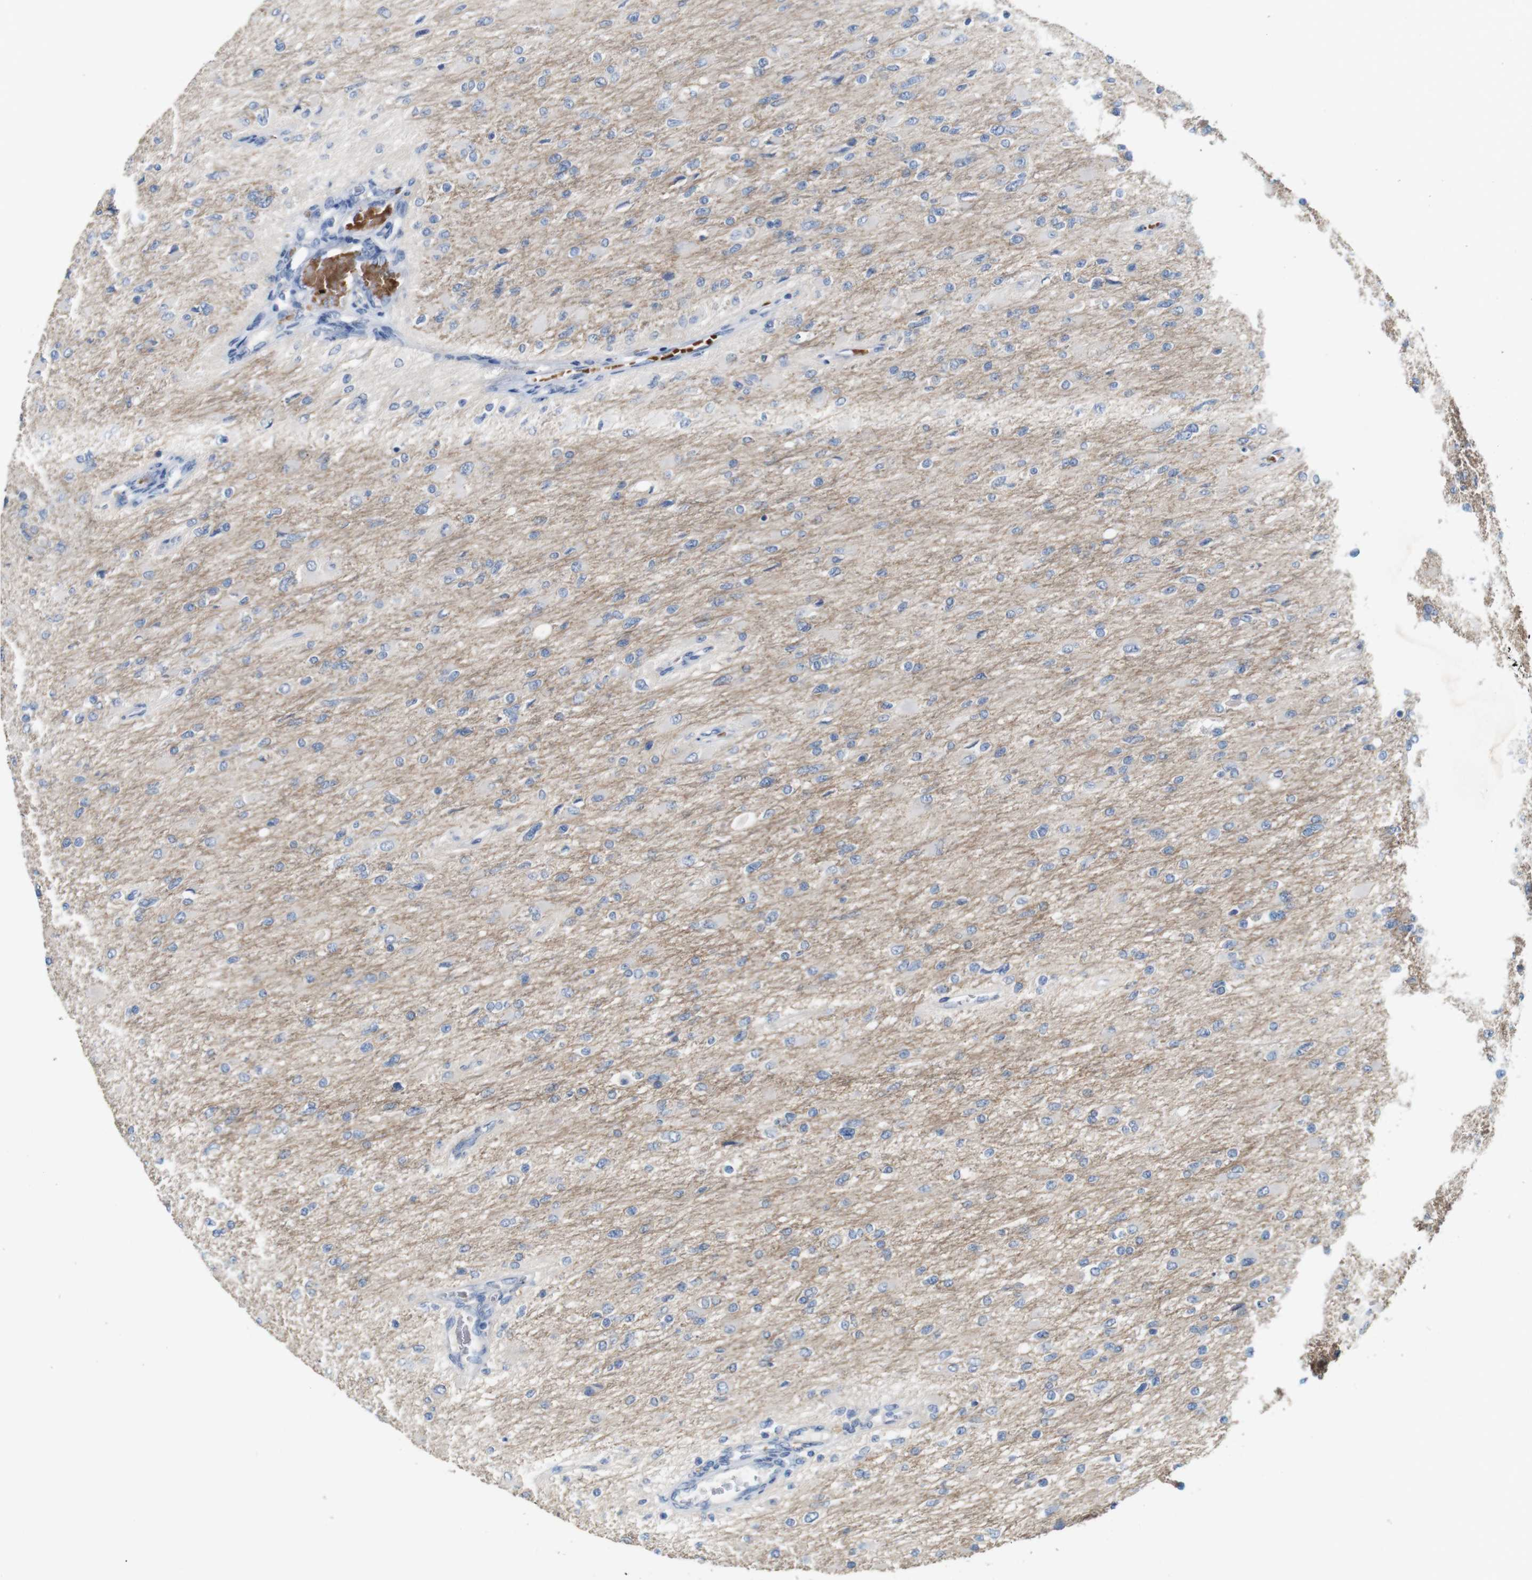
{"staining": {"intensity": "negative", "quantity": "none", "location": "none"}, "tissue": "glioma", "cell_type": "Tumor cells", "image_type": "cancer", "snomed": [{"axis": "morphology", "description": "Glioma, malignant, High grade"}, {"axis": "topography", "description": "Cerebral cortex"}], "caption": "Glioma was stained to show a protein in brown. There is no significant staining in tumor cells.", "gene": "IGSF8", "patient": {"sex": "female", "age": 36}}